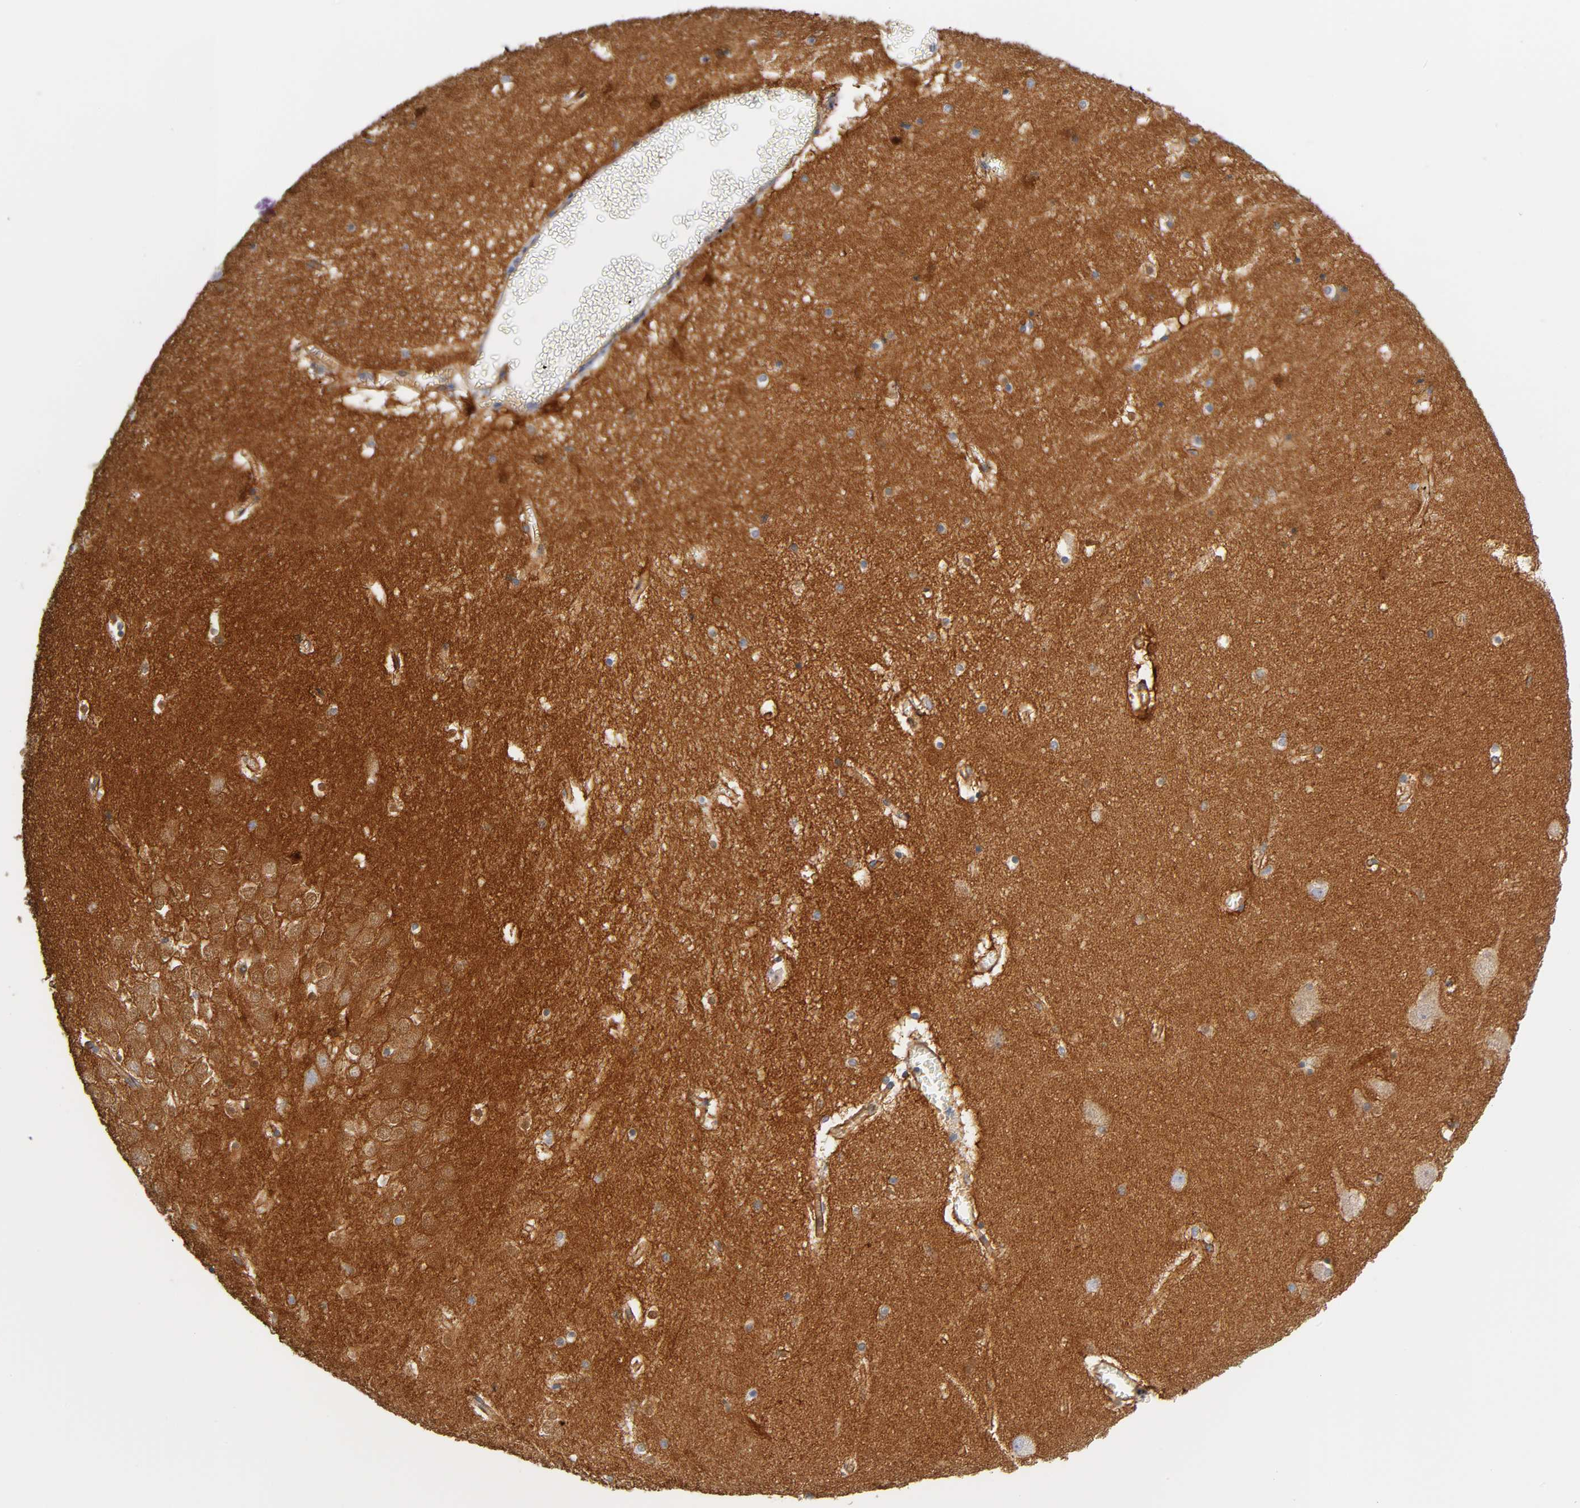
{"staining": {"intensity": "weak", "quantity": "25%-75%", "location": "cytoplasmic/membranous"}, "tissue": "hippocampus", "cell_type": "Glial cells", "image_type": "normal", "snomed": [{"axis": "morphology", "description": "Normal tissue, NOS"}, {"axis": "topography", "description": "Hippocampus"}], "caption": "The immunohistochemical stain labels weak cytoplasmic/membranous staining in glial cells of unremarkable hippocampus. The protein is shown in brown color, while the nuclei are stained blue.", "gene": "SPTAN1", "patient": {"sex": "male", "age": 45}}